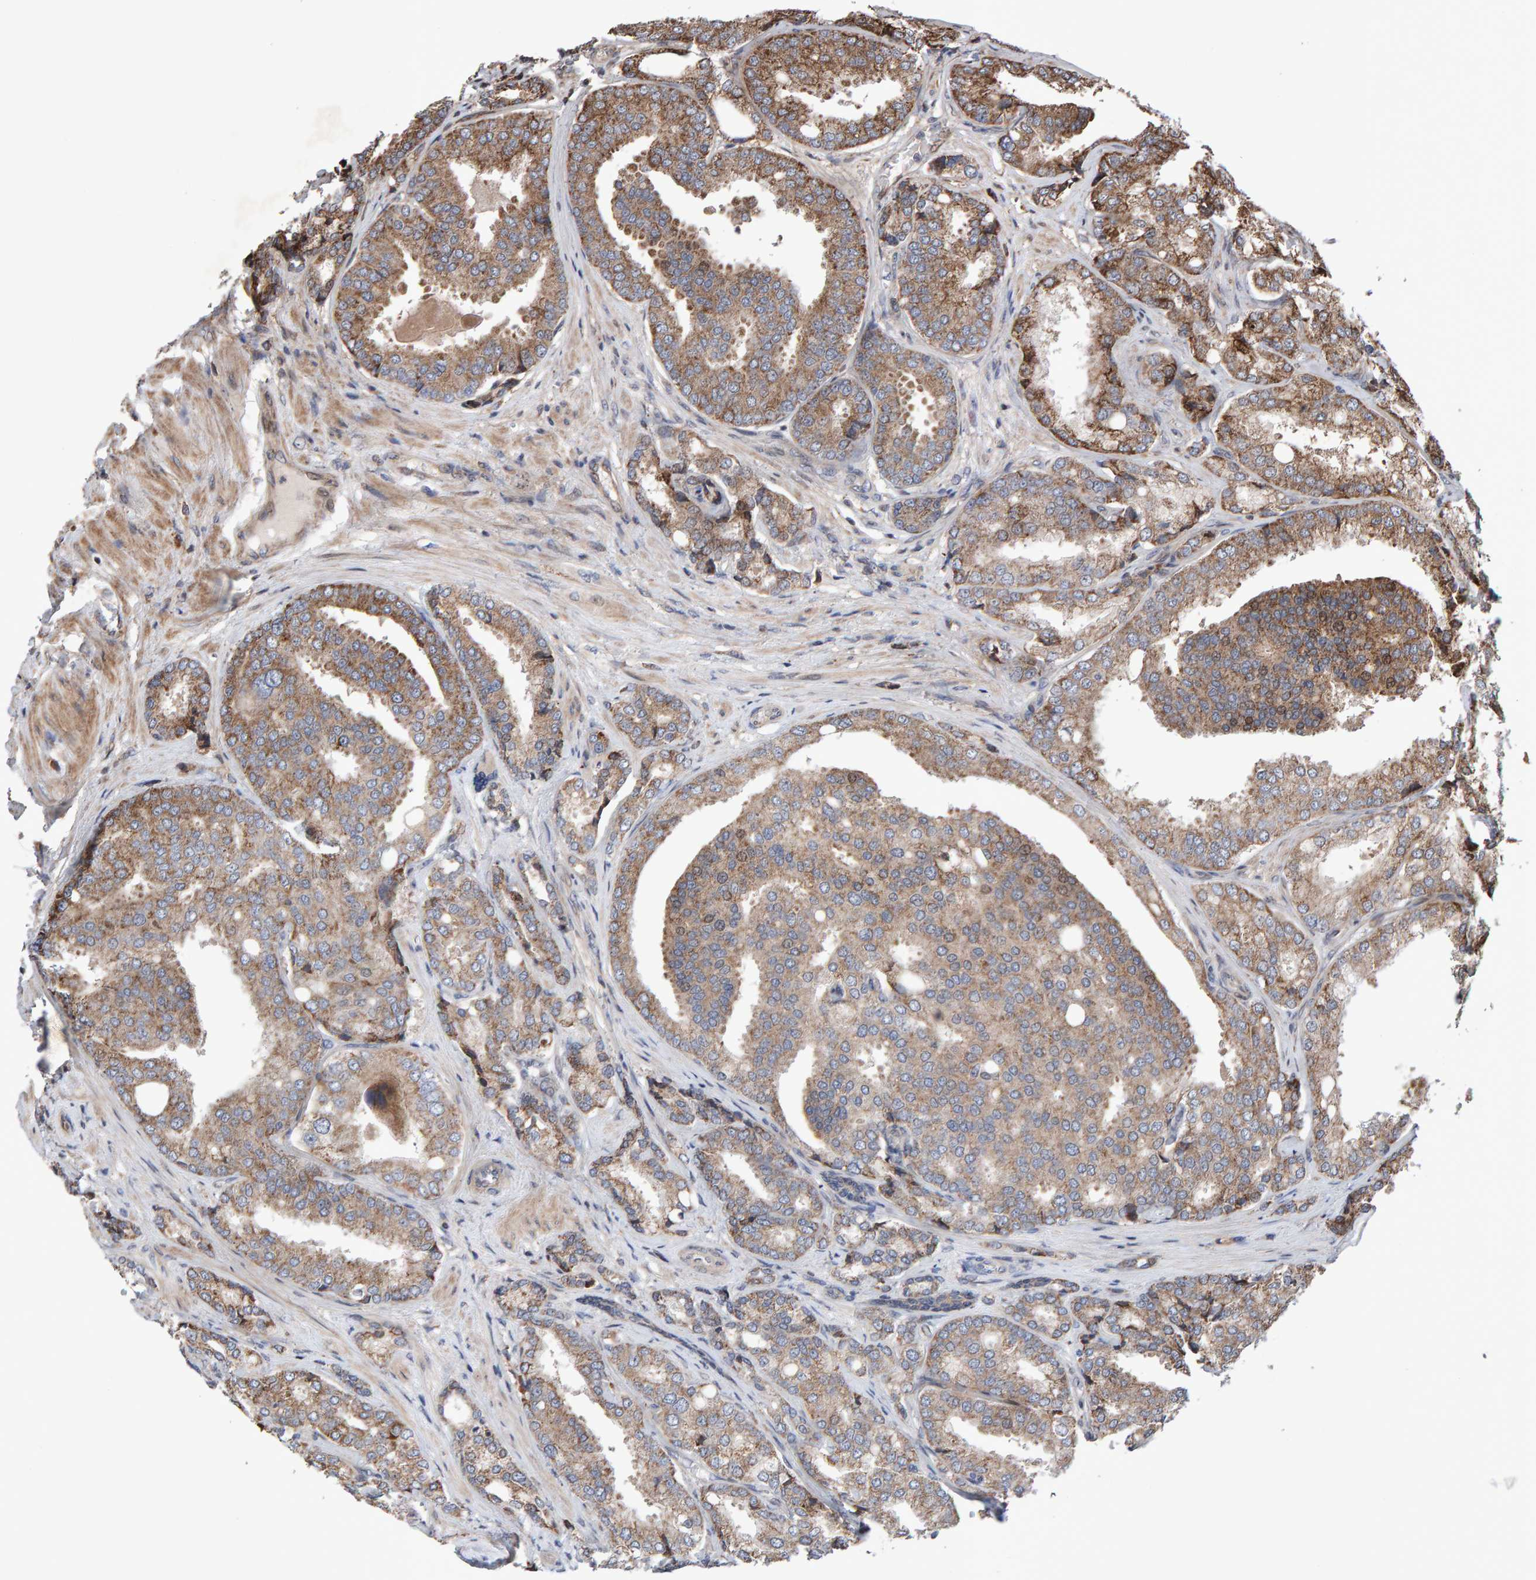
{"staining": {"intensity": "moderate", "quantity": ">75%", "location": "cytoplasmic/membranous"}, "tissue": "prostate cancer", "cell_type": "Tumor cells", "image_type": "cancer", "snomed": [{"axis": "morphology", "description": "Adenocarcinoma, High grade"}, {"axis": "topography", "description": "Prostate"}], "caption": "Immunohistochemistry staining of prostate cancer (adenocarcinoma (high-grade)), which displays medium levels of moderate cytoplasmic/membranous expression in about >75% of tumor cells indicating moderate cytoplasmic/membranous protein staining. The staining was performed using DAB (3,3'-diaminobenzidine) (brown) for protein detection and nuclei were counterstained in hematoxylin (blue).", "gene": "PECR", "patient": {"sex": "male", "age": 50}}